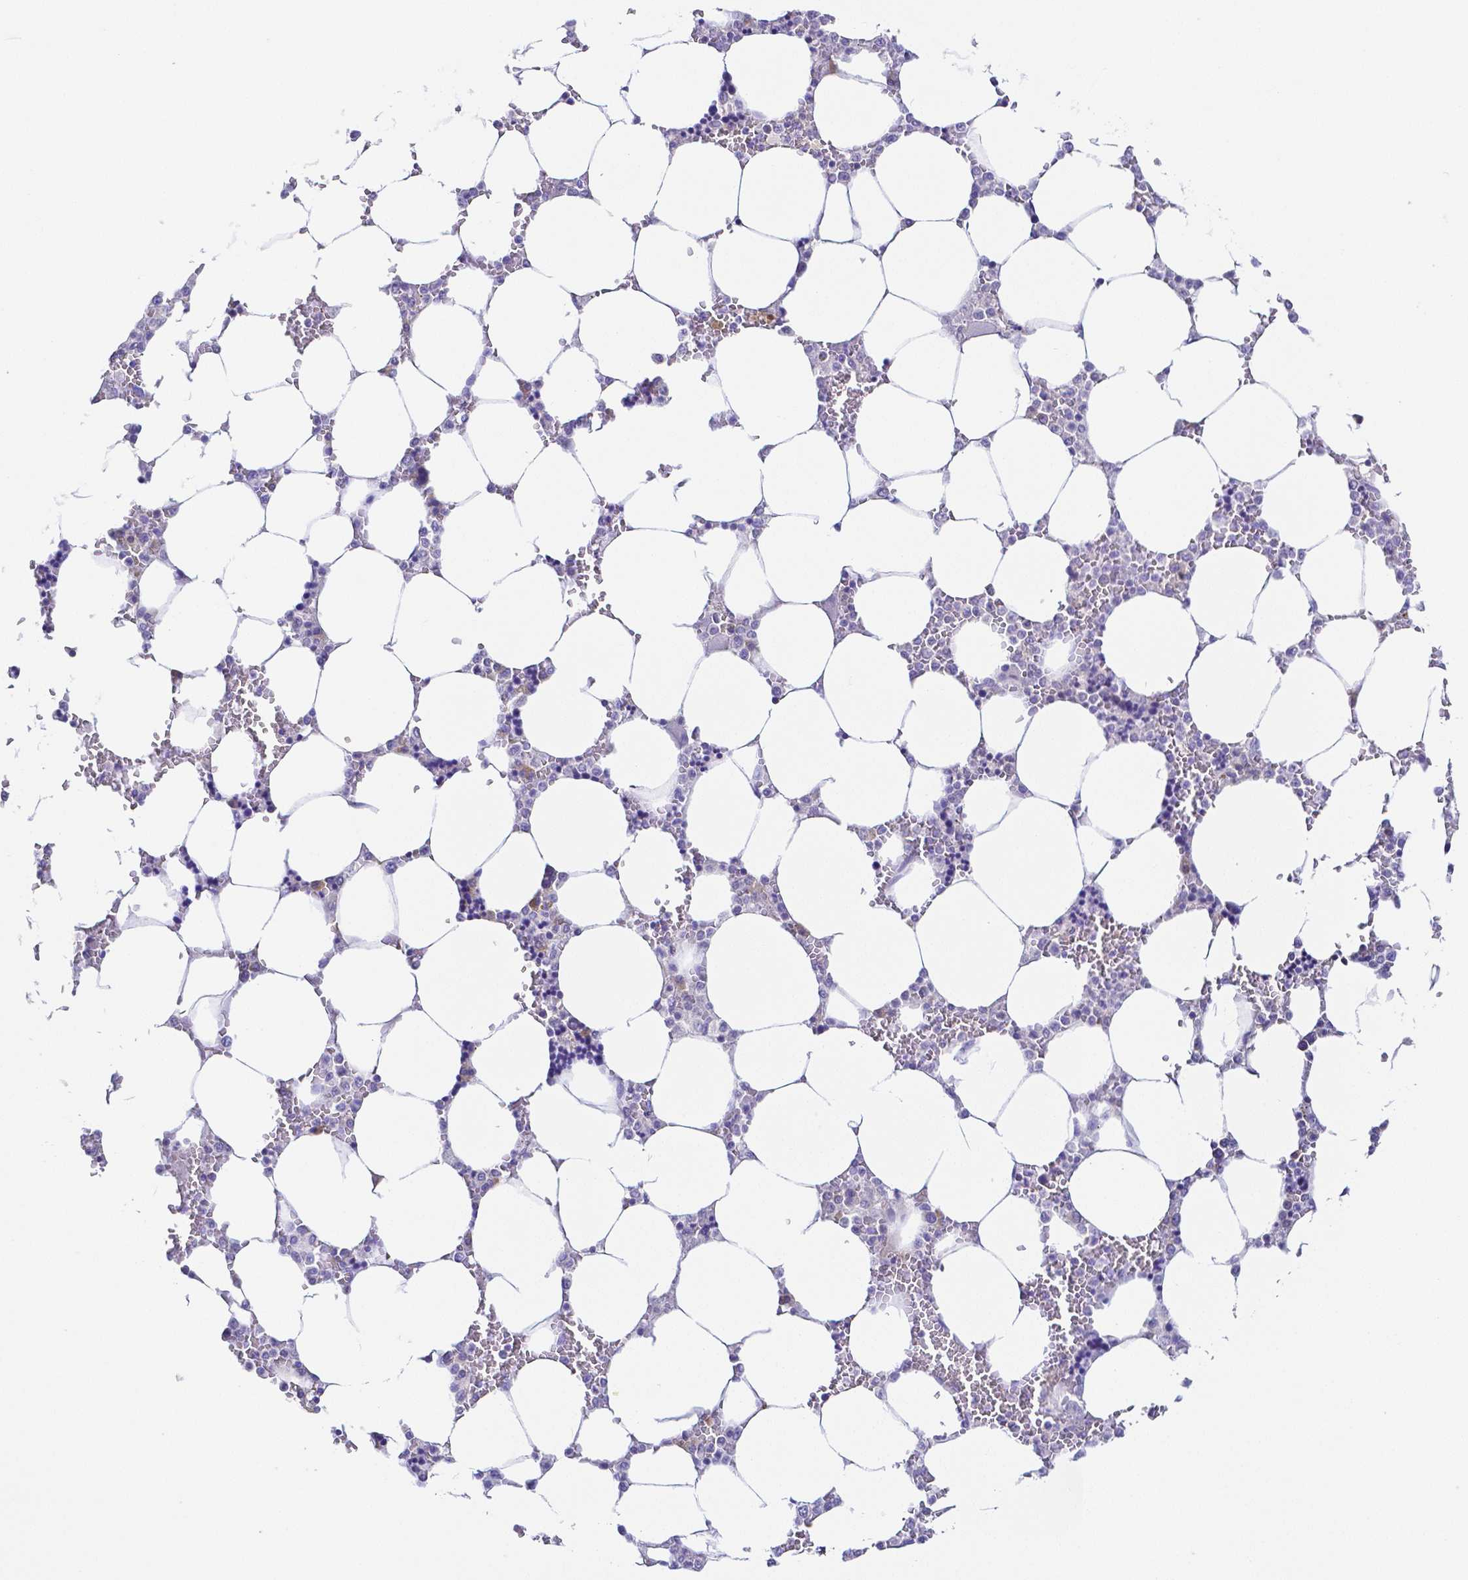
{"staining": {"intensity": "negative", "quantity": "none", "location": "none"}, "tissue": "bone marrow", "cell_type": "Hematopoietic cells", "image_type": "normal", "snomed": [{"axis": "morphology", "description": "Normal tissue, NOS"}, {"axis": "topography", "description": "Bone marrow"}], "caption": "Benign bone marrow was stained to show a protein in brown. There is no significant positivity in hematopoietic cells. (Brightfield microscopy of DAB (3,3'-diaminobenzidine) IHC at high magnification).", "gene": "PKP3", "patient": {"sex": "male", "age": 64}}